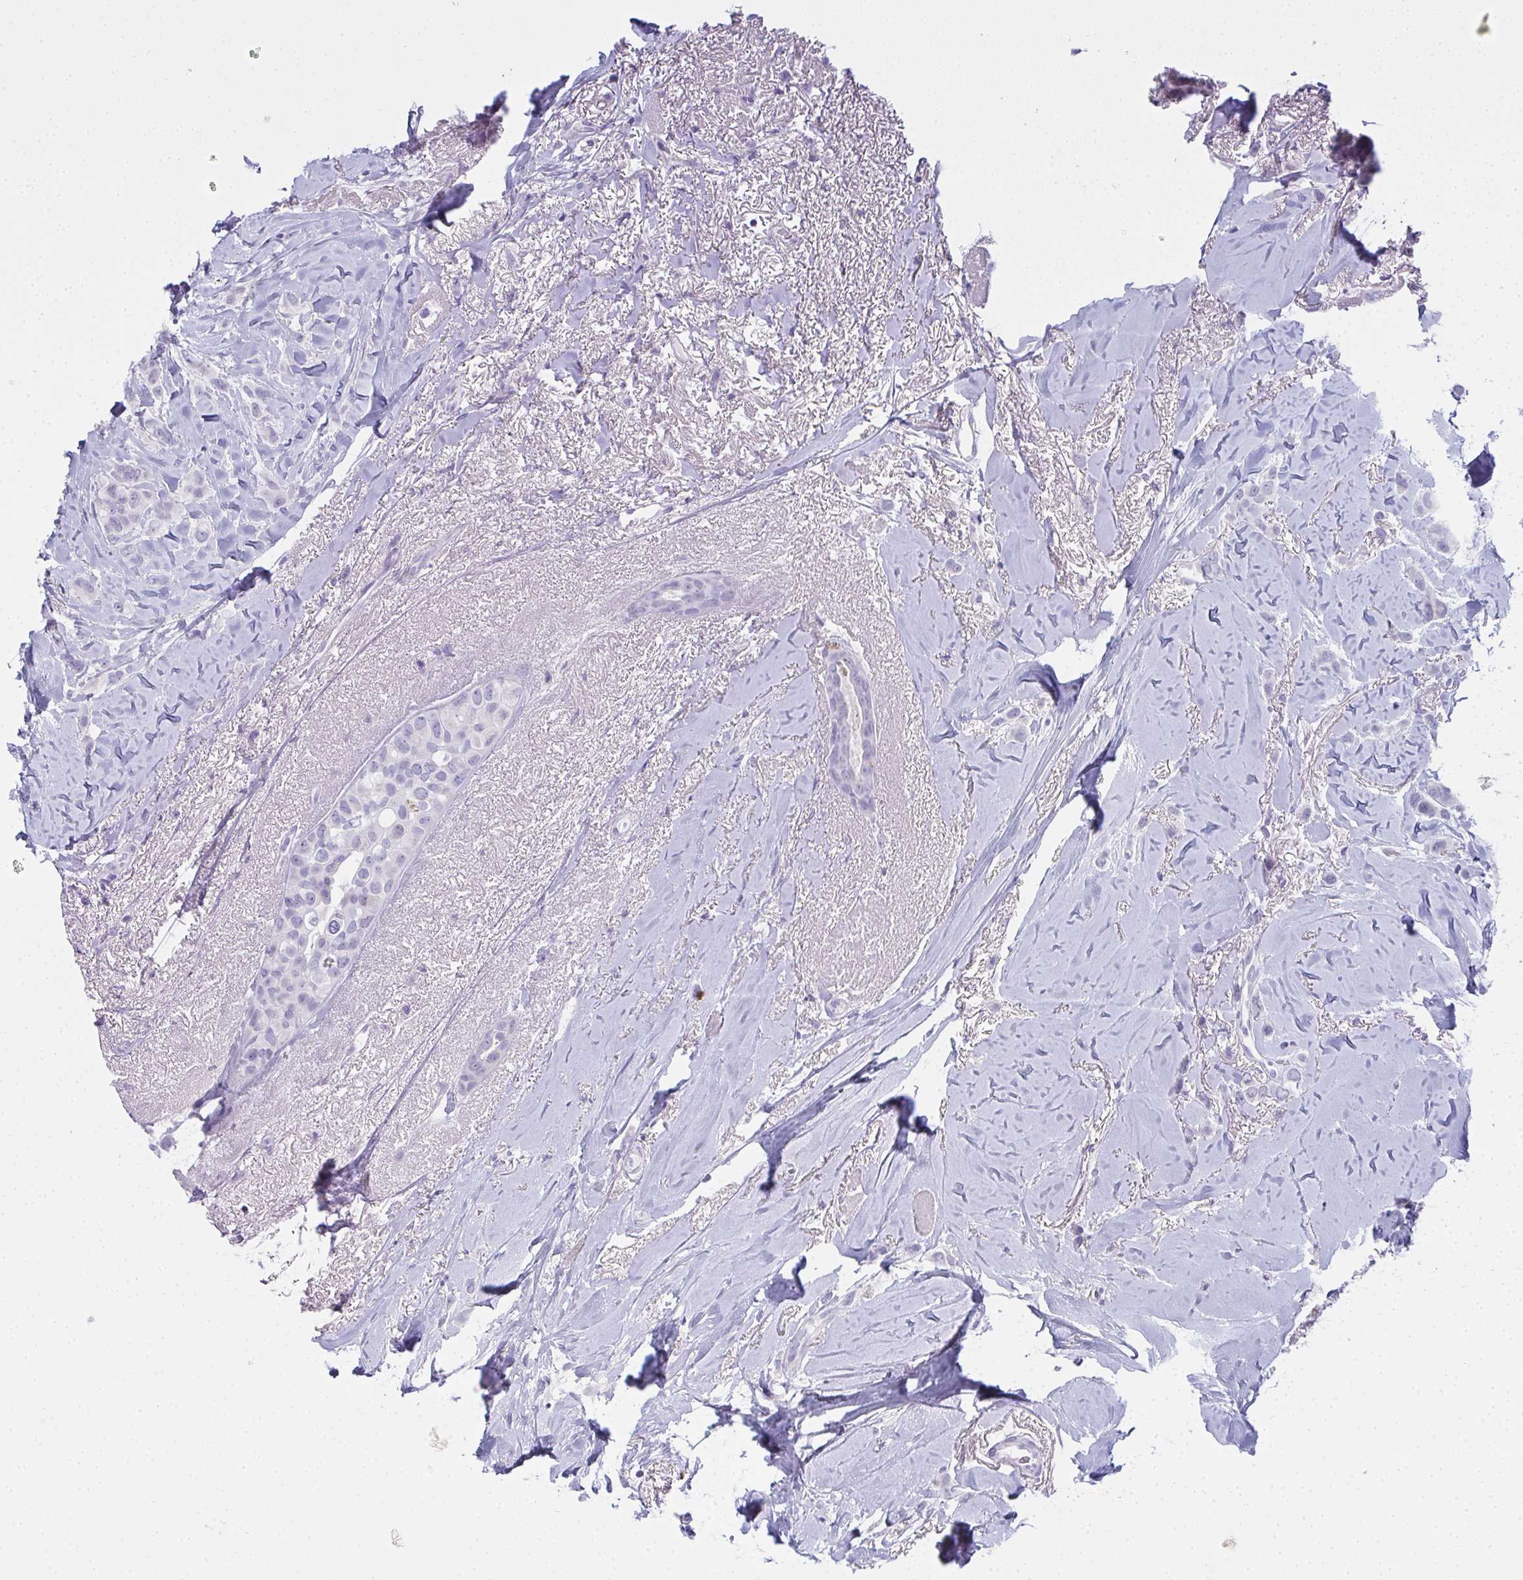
{"staining": {"intensity": "negative", "quantity": "none", "location": "none"}, "tissue": "breast cancer", "cell_type": "Tumor cells", "image_type": "cancer", "snomed": [{"axis": "morphology", "description": "Lobular carcinoma"}, {"axis": "topography", "description": "Breast"}], "caption": "A histopathology image of human breast cancer is negative for staining in tumor cells. The staining was performed using DAB (3,3'-diaminobenzidine) to visualize the protein expression in brown, while the nuclei were stained in blue with hematoxylin (Magnification: 20x).", "gene": "SLC36A2", "patient": {"sex": "female", "age": 66}}